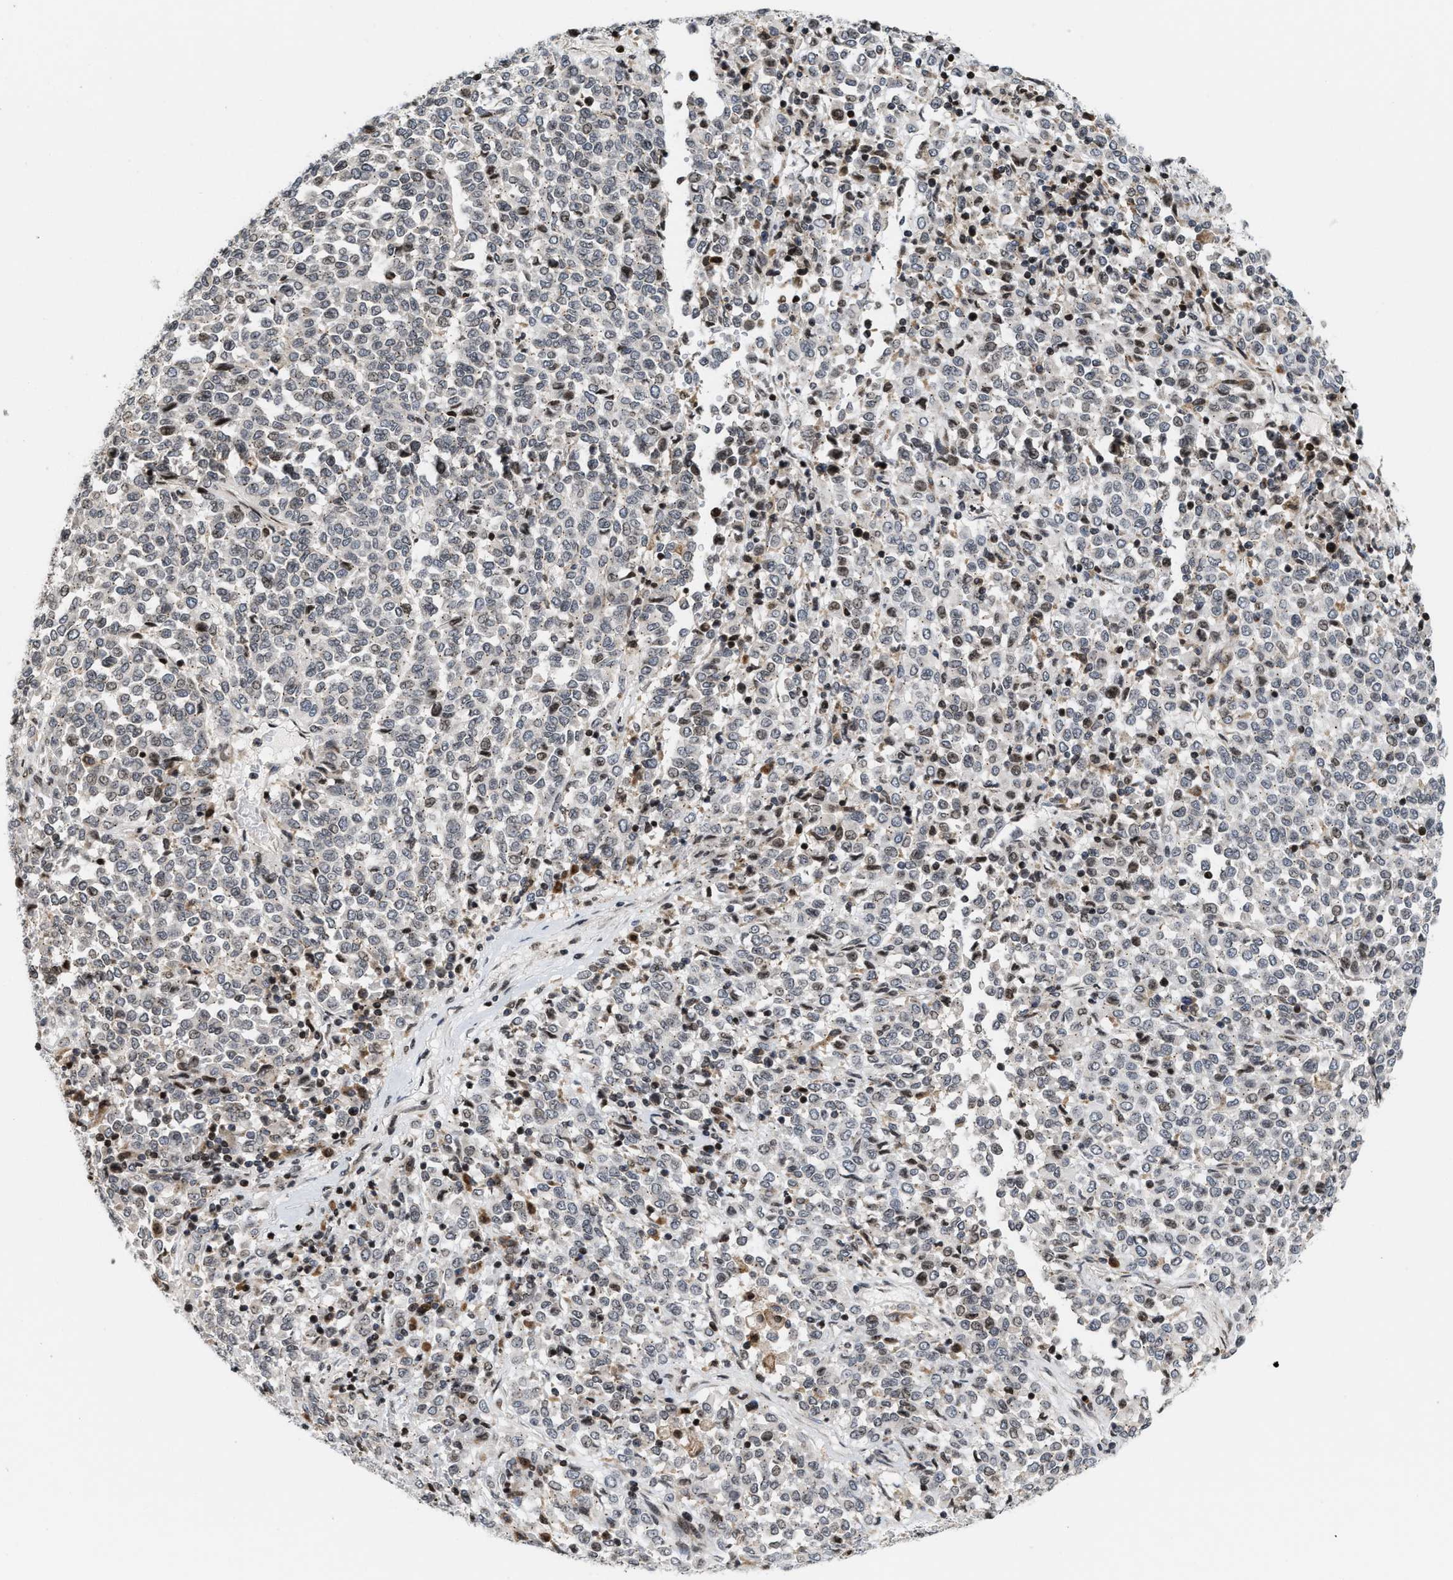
{"staining": {"intensity": "negative", "quantity": "none", "location": "none"}, "tissue": "melanoma", "cell_type": "Tumor cells", "image_type": "cancer", "snomed": [{"axis": "morphology", "description": "Malignant melanoma, Metastatic site"}, {"axis": "topography", "description": "Pancreas"}], "caption": "Melanoma stained for a protein using IHC exhibits no expression tumor cells.", "gene": "PDZD2", "patient": {"sex": "female", "age": 30}}